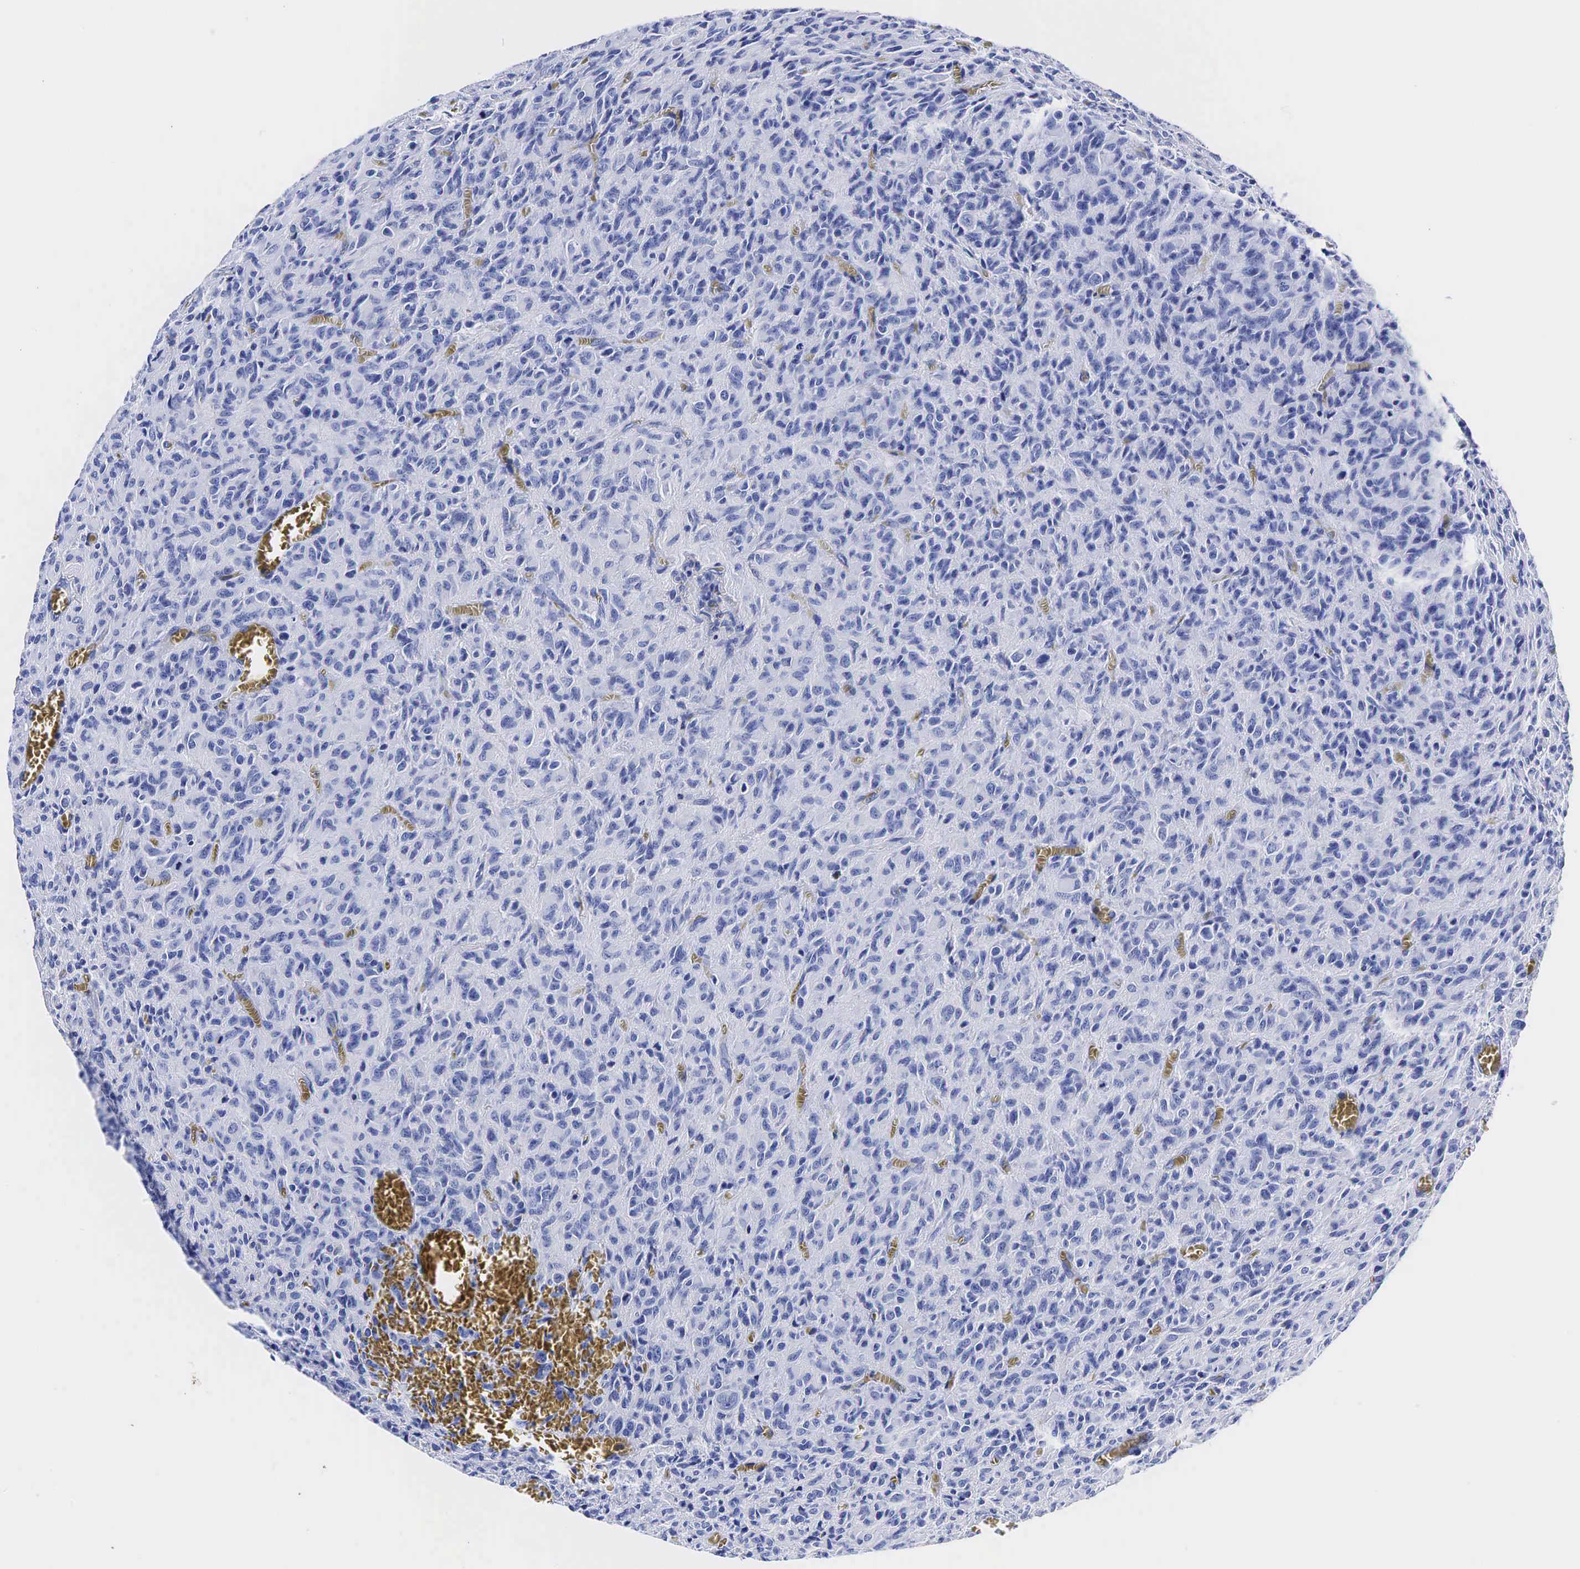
{"staining": {"intensity": "negative", "quantity": "none", "location": "none"}, "tissue": "glioma", "cell_type": "Tumor cells", "image_type": "cancer", "snomed": [{"axis": "morphology", "description": "Glioma, malignant, High grade"}, {"axis": "topography", "description": "Brain"}], "caption": "Tumor cells show no significant protein expression in glioma.", "gene": "TG", "patient": {"sex": "male", "age": 56}}